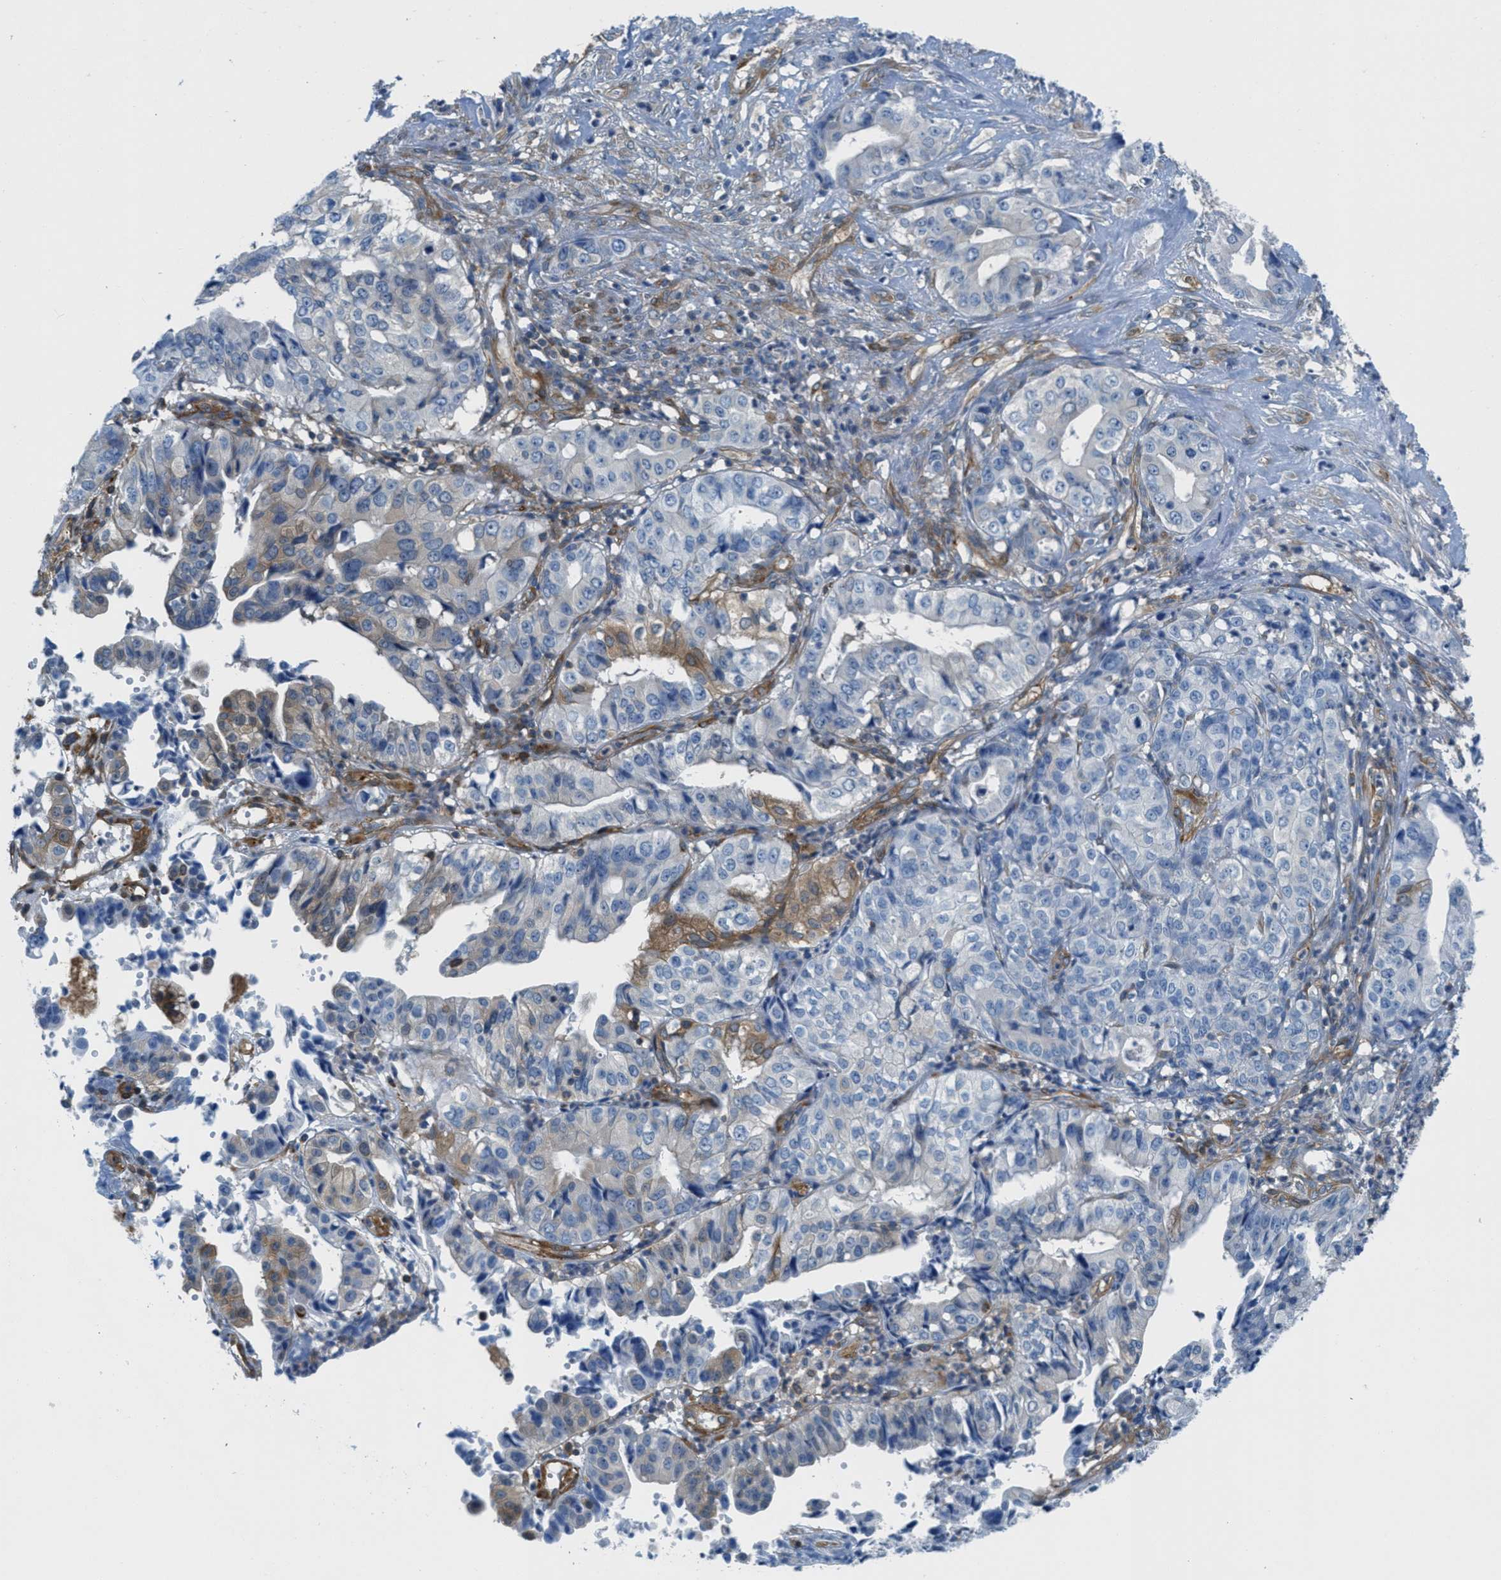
{"staining": {"intensity": "moderate", "quantity": "<25%", "location": "cytoplasmic/membranous"}, "tissue": "liver cancer", "cell_type": "Tumor cells", "image_type": "cancer", "snomed": [{"axis": "morphology", "description": "Cholangiocarcinoma"}, {"axis": "topography", "description": "Liver"}], "caption": "IHC image of neoplastic tissue: human liver cancer stained using IHC exhibits low levels of moderate protein expression localized specifically in the cytoplasmic/membranous of tumor cells, appearing as a cytoplasmic/membranous brown color.", "gene": "MAPRE2", "patient": {"sex": "female", "age": 61}}